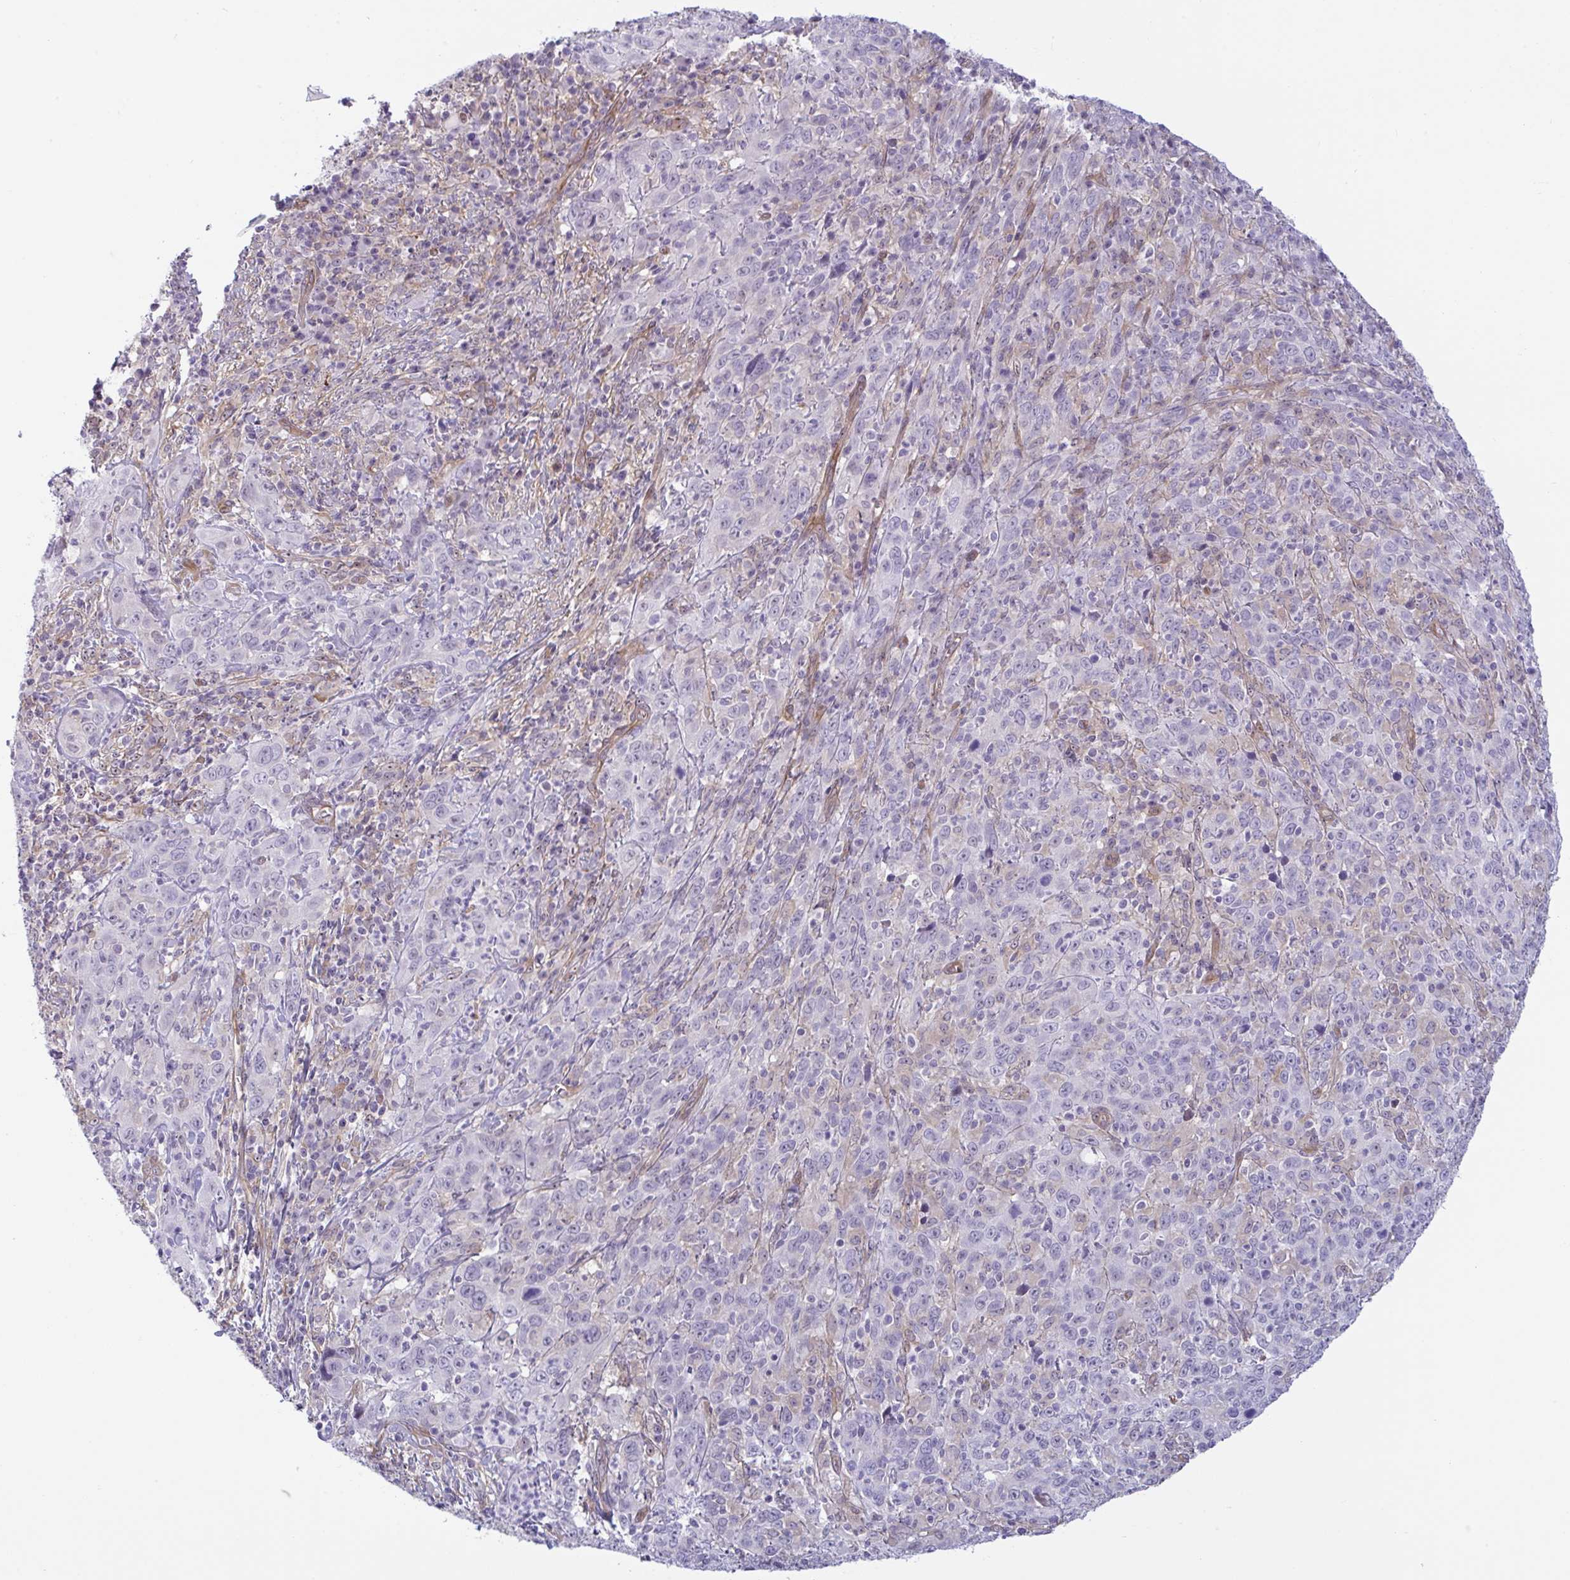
{"staining": {"intensity": "negative", "quantity": "none", "location": "none"}, "tissue": "cervical cancer", "cell_type": "Tumor cells", "image_type": "cancer", "snomed": [{"axis": "morphology", "description": "Squamous cell carcinoma, NOS"}, {"axis": "topography", "description": "Cervix"}], "caption": "Immunohistochemistry (IHC) photomicrograph of neoplastic tissue: human cervical cancer (squamous cell carcinoma) stained with DAB (3,3'-diaminobenzidine) displays no significant protein positivity in tumor cells. (DAB (3,3'-diaminobenzidine) immunohistochemistry (IHC) visualized using brightfield microscopy, high magnification).", "gene": "PRRT4", "patient": {"sex": "female", "age": 46}}